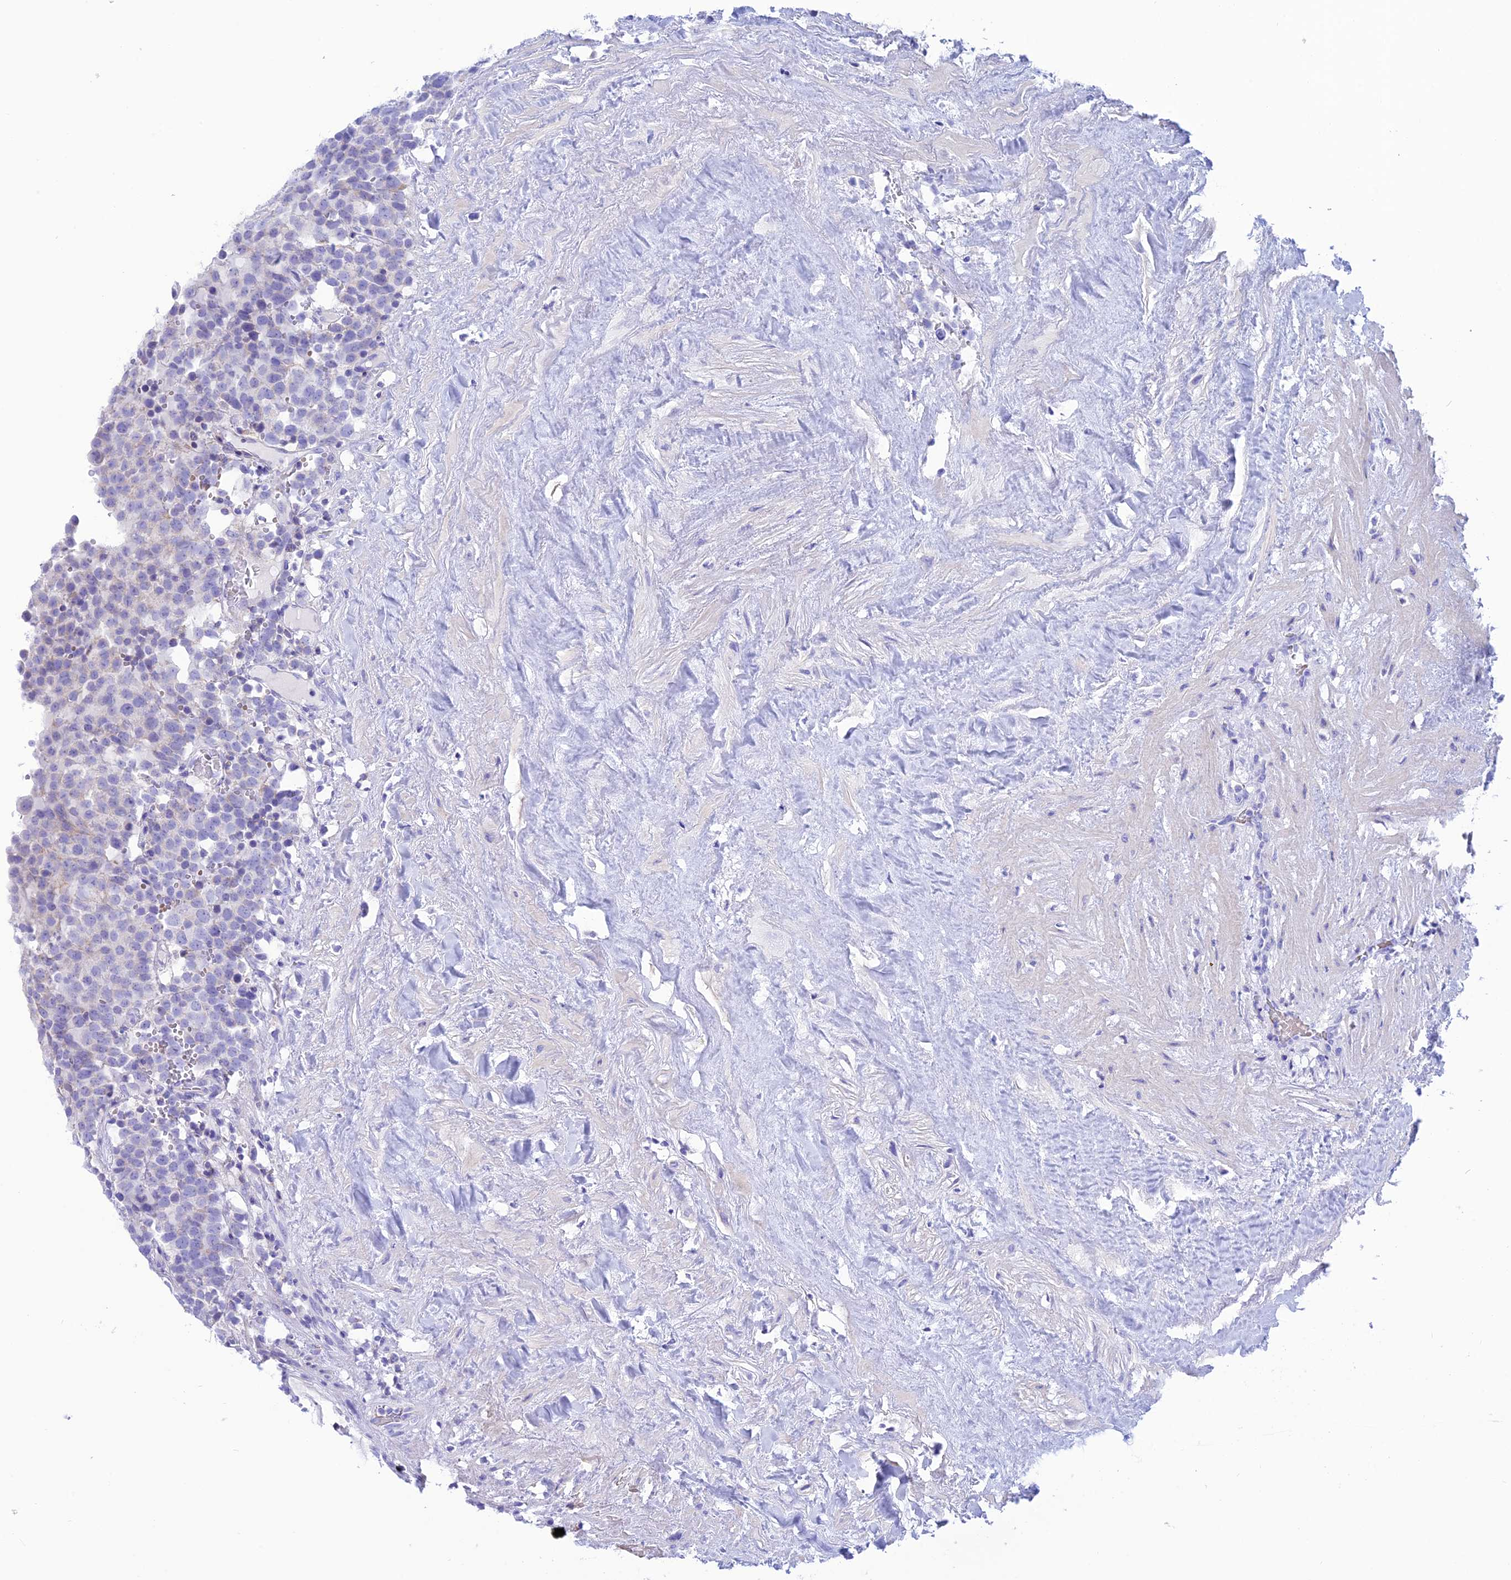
{"staining": {"intensity": "negative", "quantity": "none", "location": "none"}, "tissue": "testis cancer", "cell_type": "Tumor cells", "image_type": "cancer", "snomed": [{"axis": "morphology", "description": "Seminoma, NOS"}, {"axis": "topography", "description": "Testis"}], "caption": "Photomicrograph shows no protein staining in tumor cells of testis cancer (seminoma) tissue.", "gene": "GLYATL1", "patient": {"sex": "male", "age": 71}}